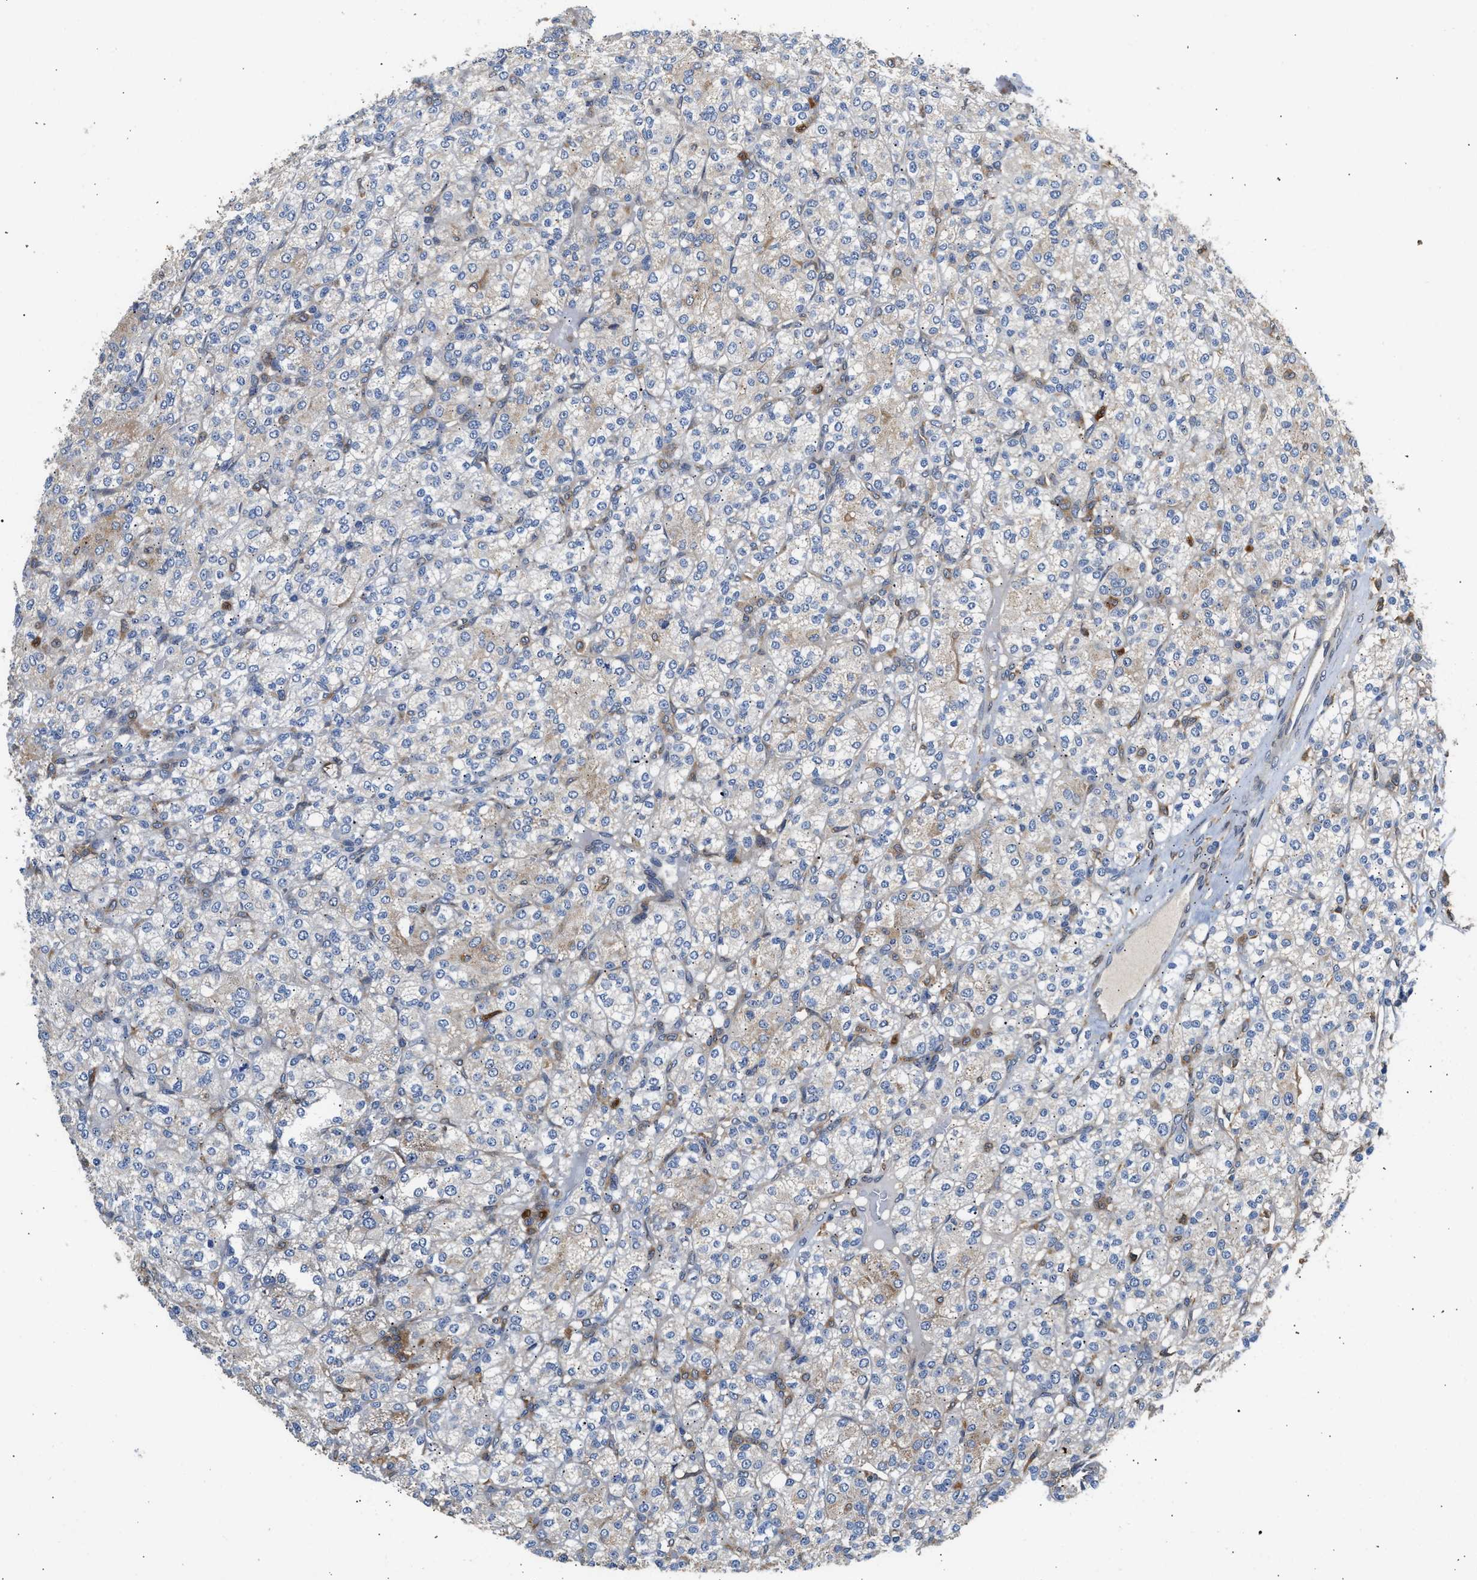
{"staining": {"intensity": "moderate", "quantity": "<25%", "location": "cytoplasmic/membranous"}, "tissue": "renal cancer", "cell_type": "Tumor cells", "image_type": "cancer", "snomed": [{"axis": "morphology", "description": "Adenocarcinoma, NOS"}, {"axis": "topography", "description": "Kidney"}], "caption": "DAB immunohistochemical staining of renal adenocarcinoma displays moderate cytoplasmic/membranous protein staining in approximately <25% of tumor cells.", "gene": "RAB31", "patient": {"sex": "male", "age": 77}}